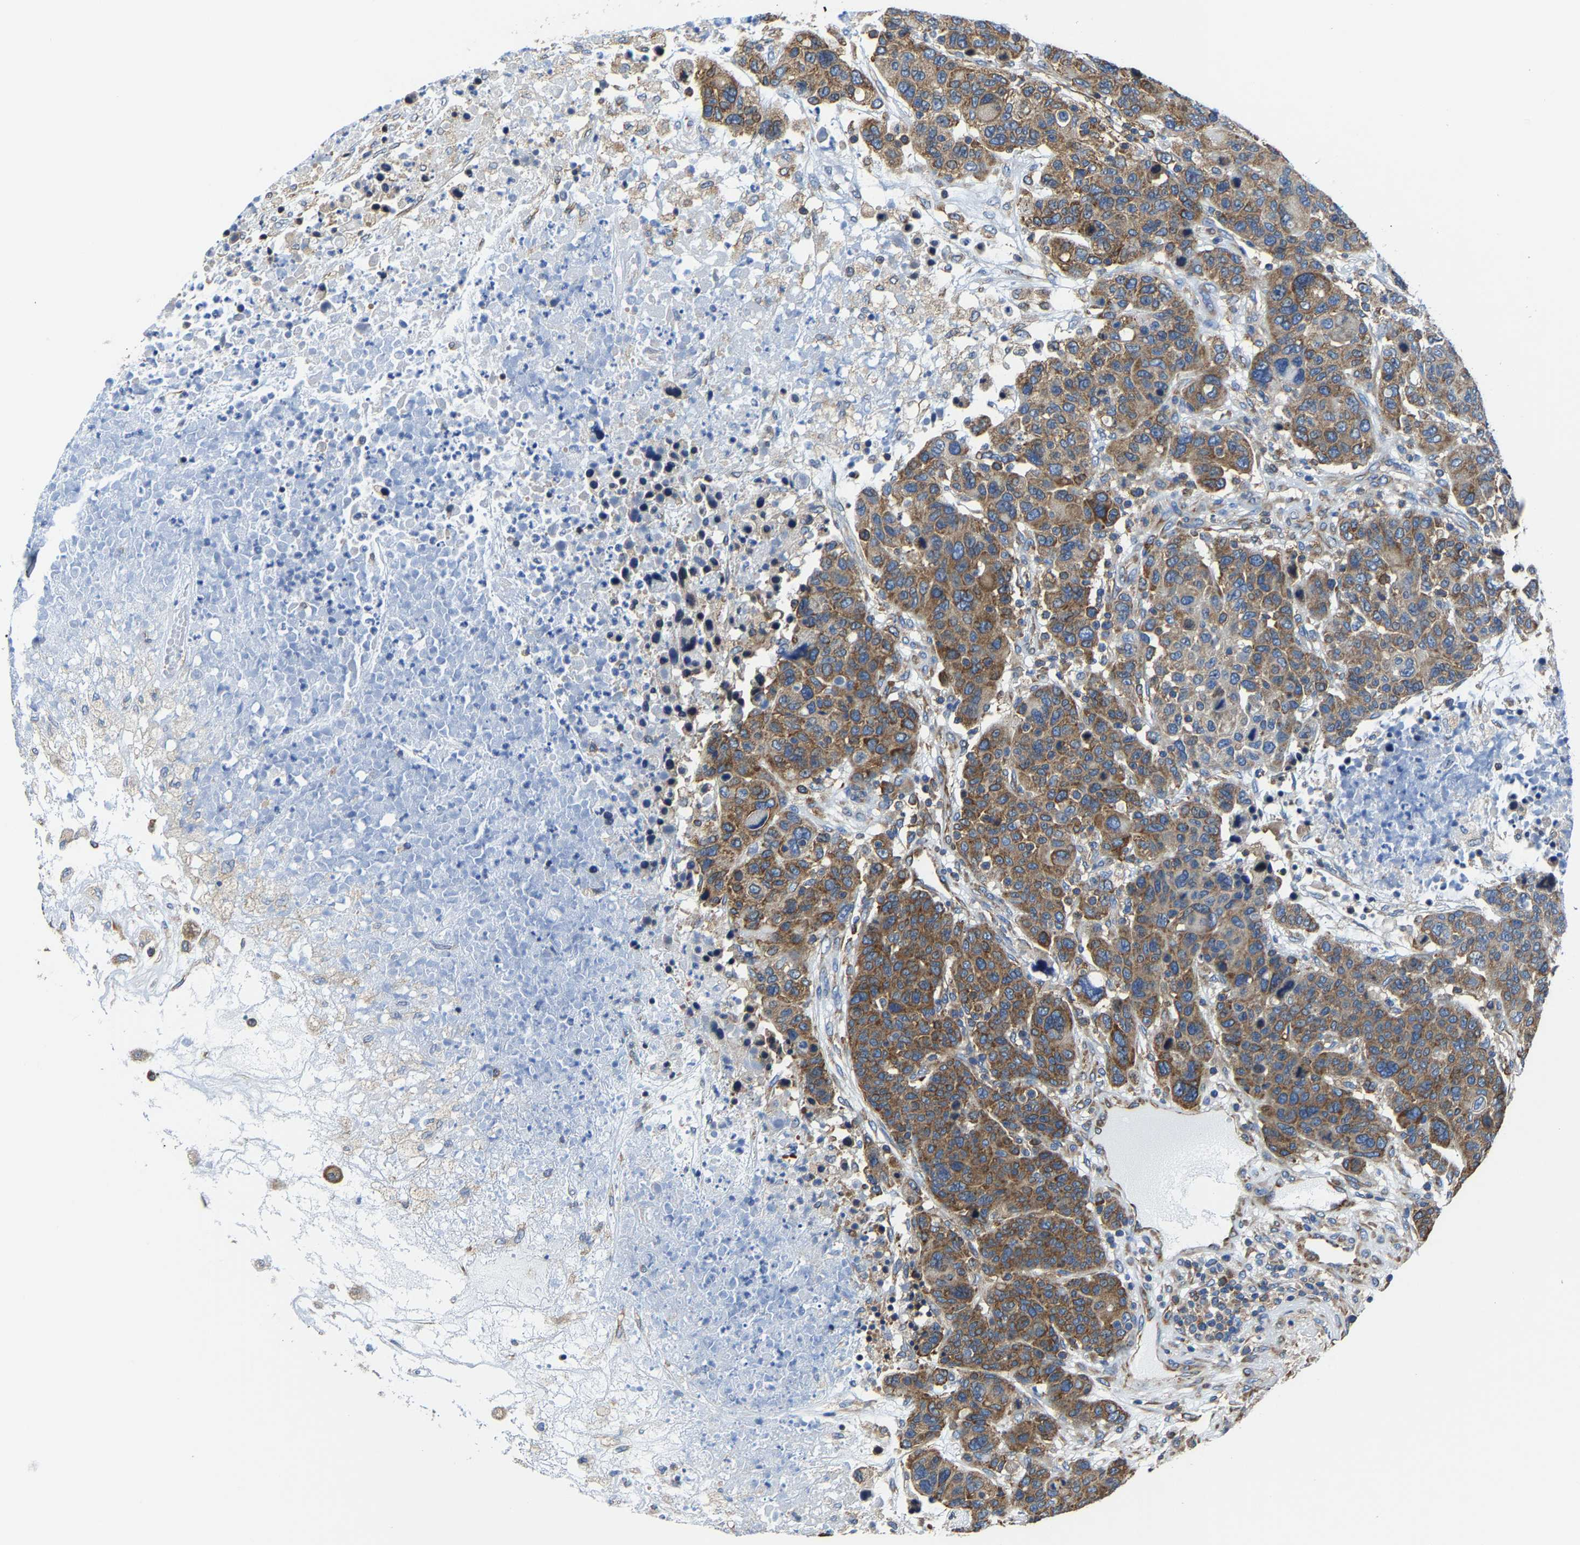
{"staining": {"intensity": "strong", "quantity": ">75%", "location": "cytoplasmic/membranous"}, "tissue": "breast cancer", "cell_type": "Tumor cells", "image_type": "cancer", "snomed": [{"axis": "morphology", "description": "Duct carcinoma"}, {"axis": "topography", "description": "Breast"}], "caption": "Immunohistochemical staining of breast infiltrating ductal carcinoma reveals strong cytoplasmic/membranous protein expression in about >75% of tumor cells.", "gene": "G3BP2", "patient": {"sex": "female", "age": 37}}